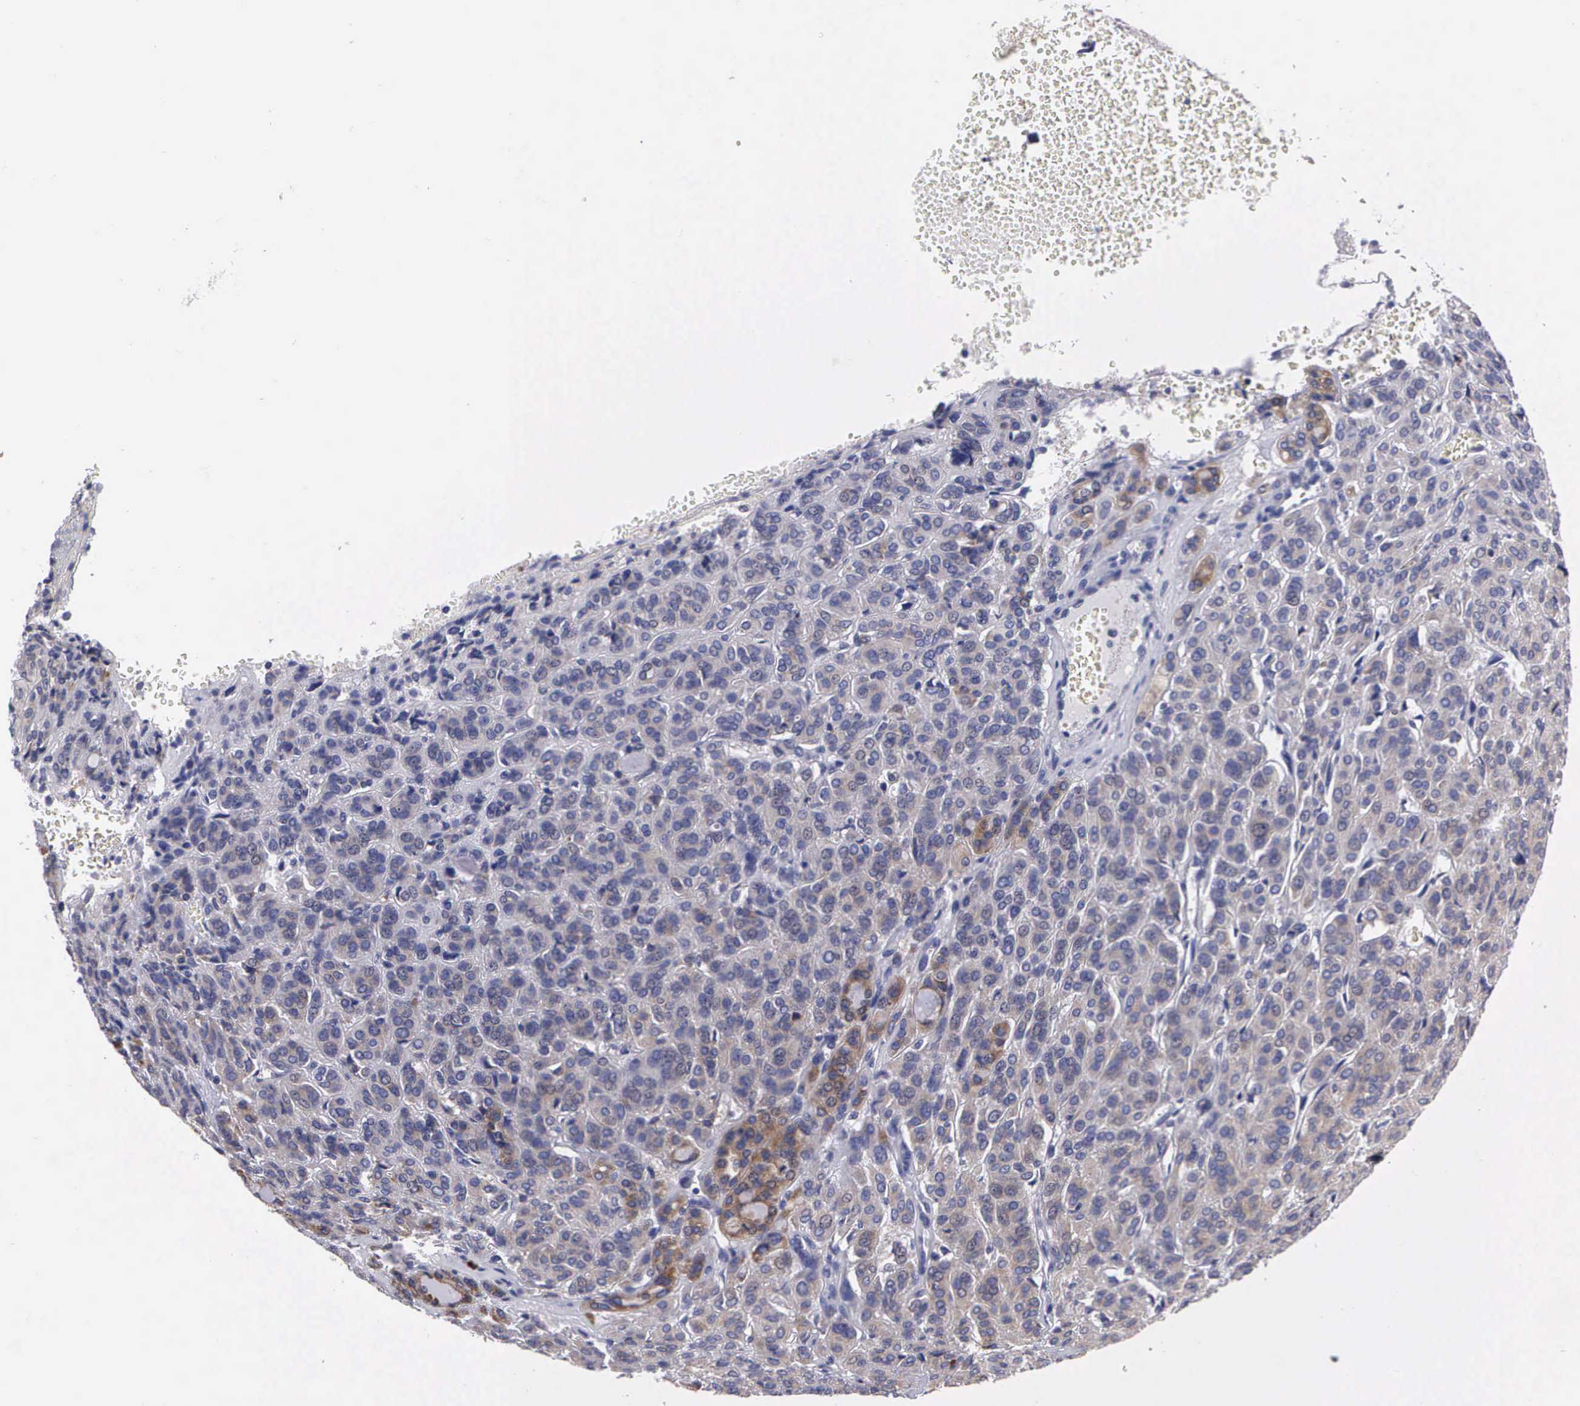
{"staining": {"intensity": "weak", "quantity": "25%-75%", "location": "cytoplasmic/membranous"}, "tissue": "thyroid cancer", "cell_type": "Tumor cells", "image_type": "cancer", "snomed": [{"axis": "morphology", "description": "Follicular adenoma carcinoma, NOS"}, {"axis": "topography", "description": "Thyroid gland"}], "caption": "Thyroid cancer was stained to show a protein in brown. There is low levels of weak cytoplasmic/membranous staining in approximately 25%-75% of tumor cells.", "gene": "CRELD2", "patient": {"sex": "female", "age": 71}}